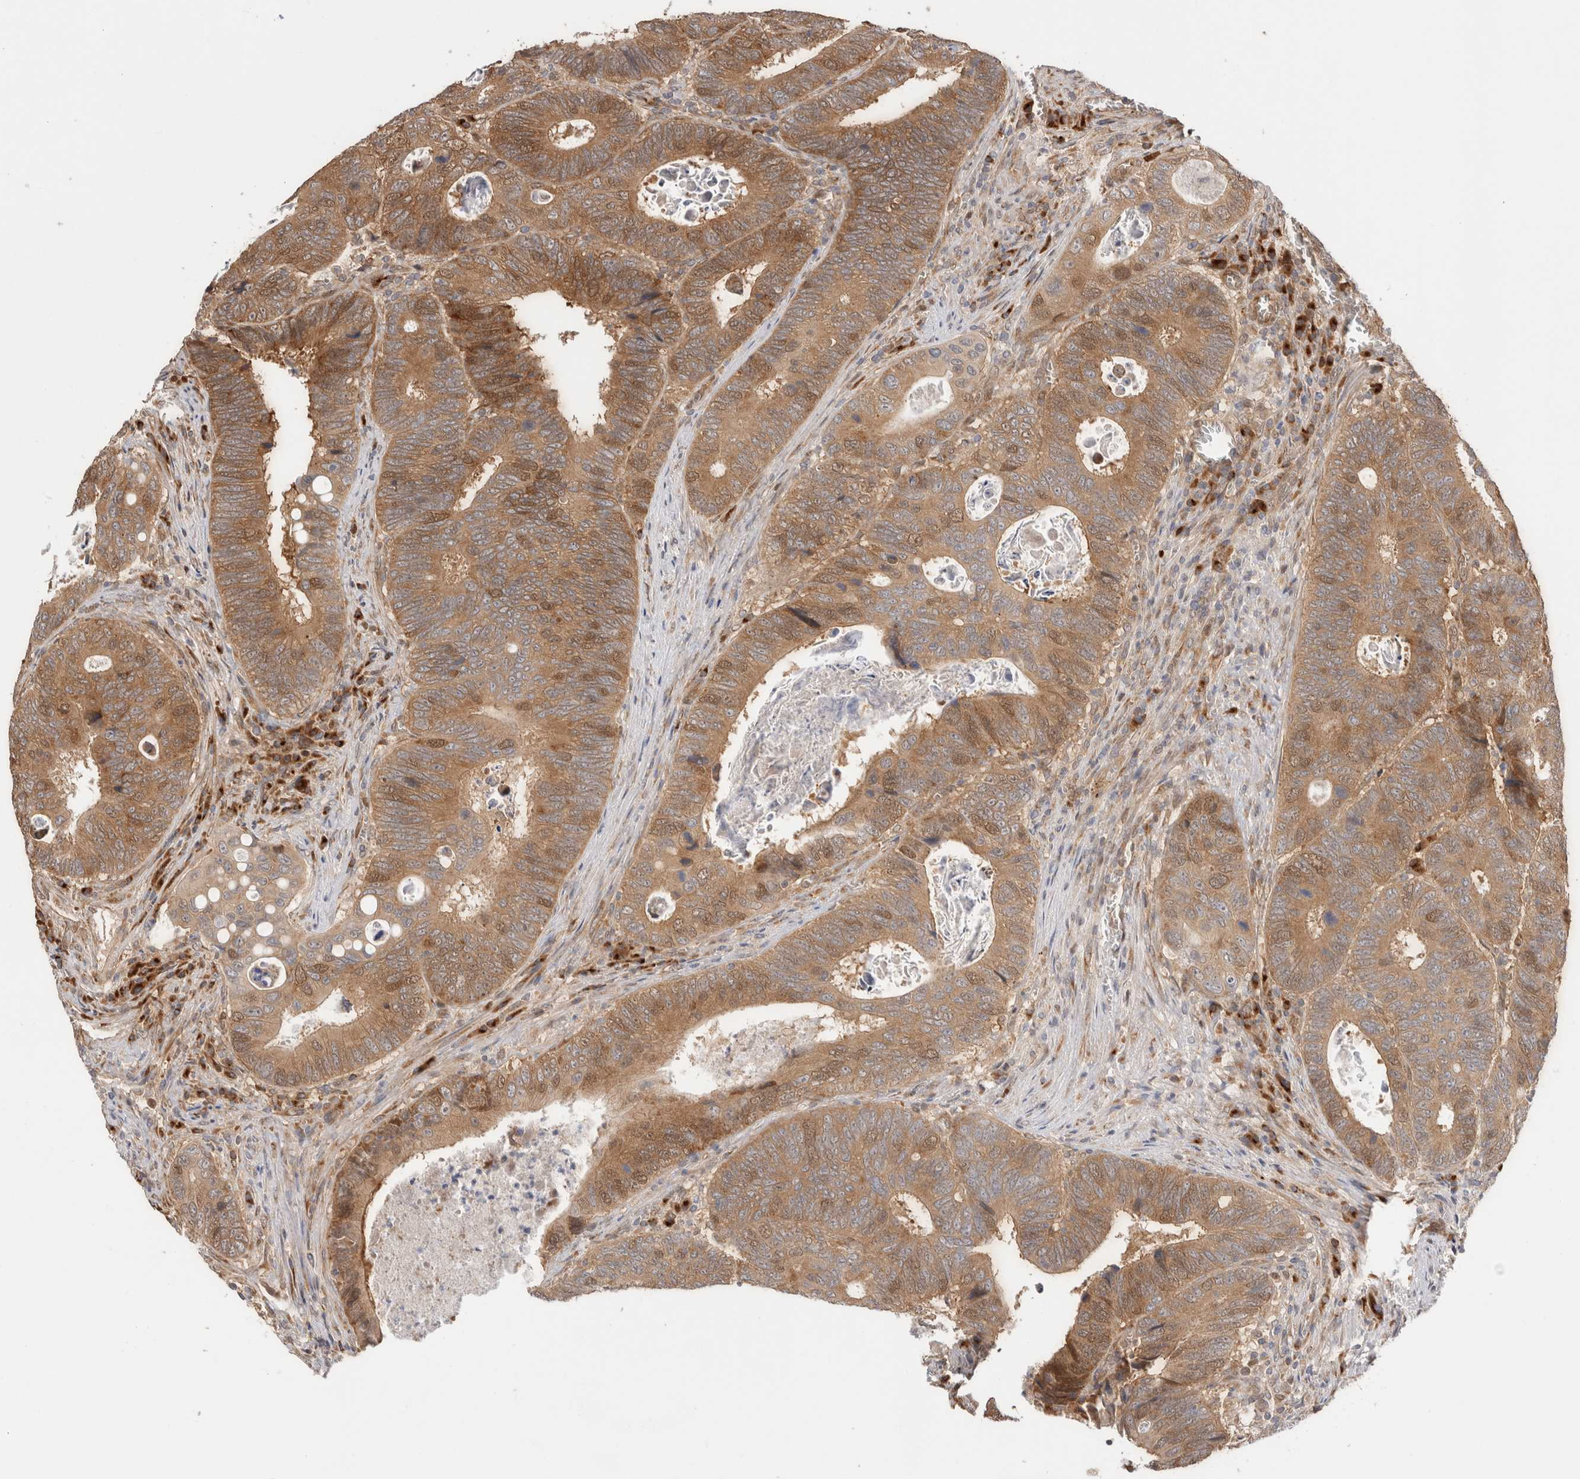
{"staining": {"intensity": "moderate", "quantity": ">75%", "location": "cytoplasmic/membranous,nuclear"}, "tissue": "colorectal cancer", "cell_type": "Tumor cells", "image_type": "cancer", "snomed": [{"axis": "morphology", "description": "Adenocarcinoma, NOS"}, {"axis": "topography", "description": "Colon"}], "caption": "High-power microscopy captured an immunohistochemistry photomicrograph of colorectal cancer, revealing moderate cytoplasmic/membranous and nuclear positivity in about >75% of tumor cells.", "gene": "ACTL9", "patient": {"sex": "male", "age": 72}}